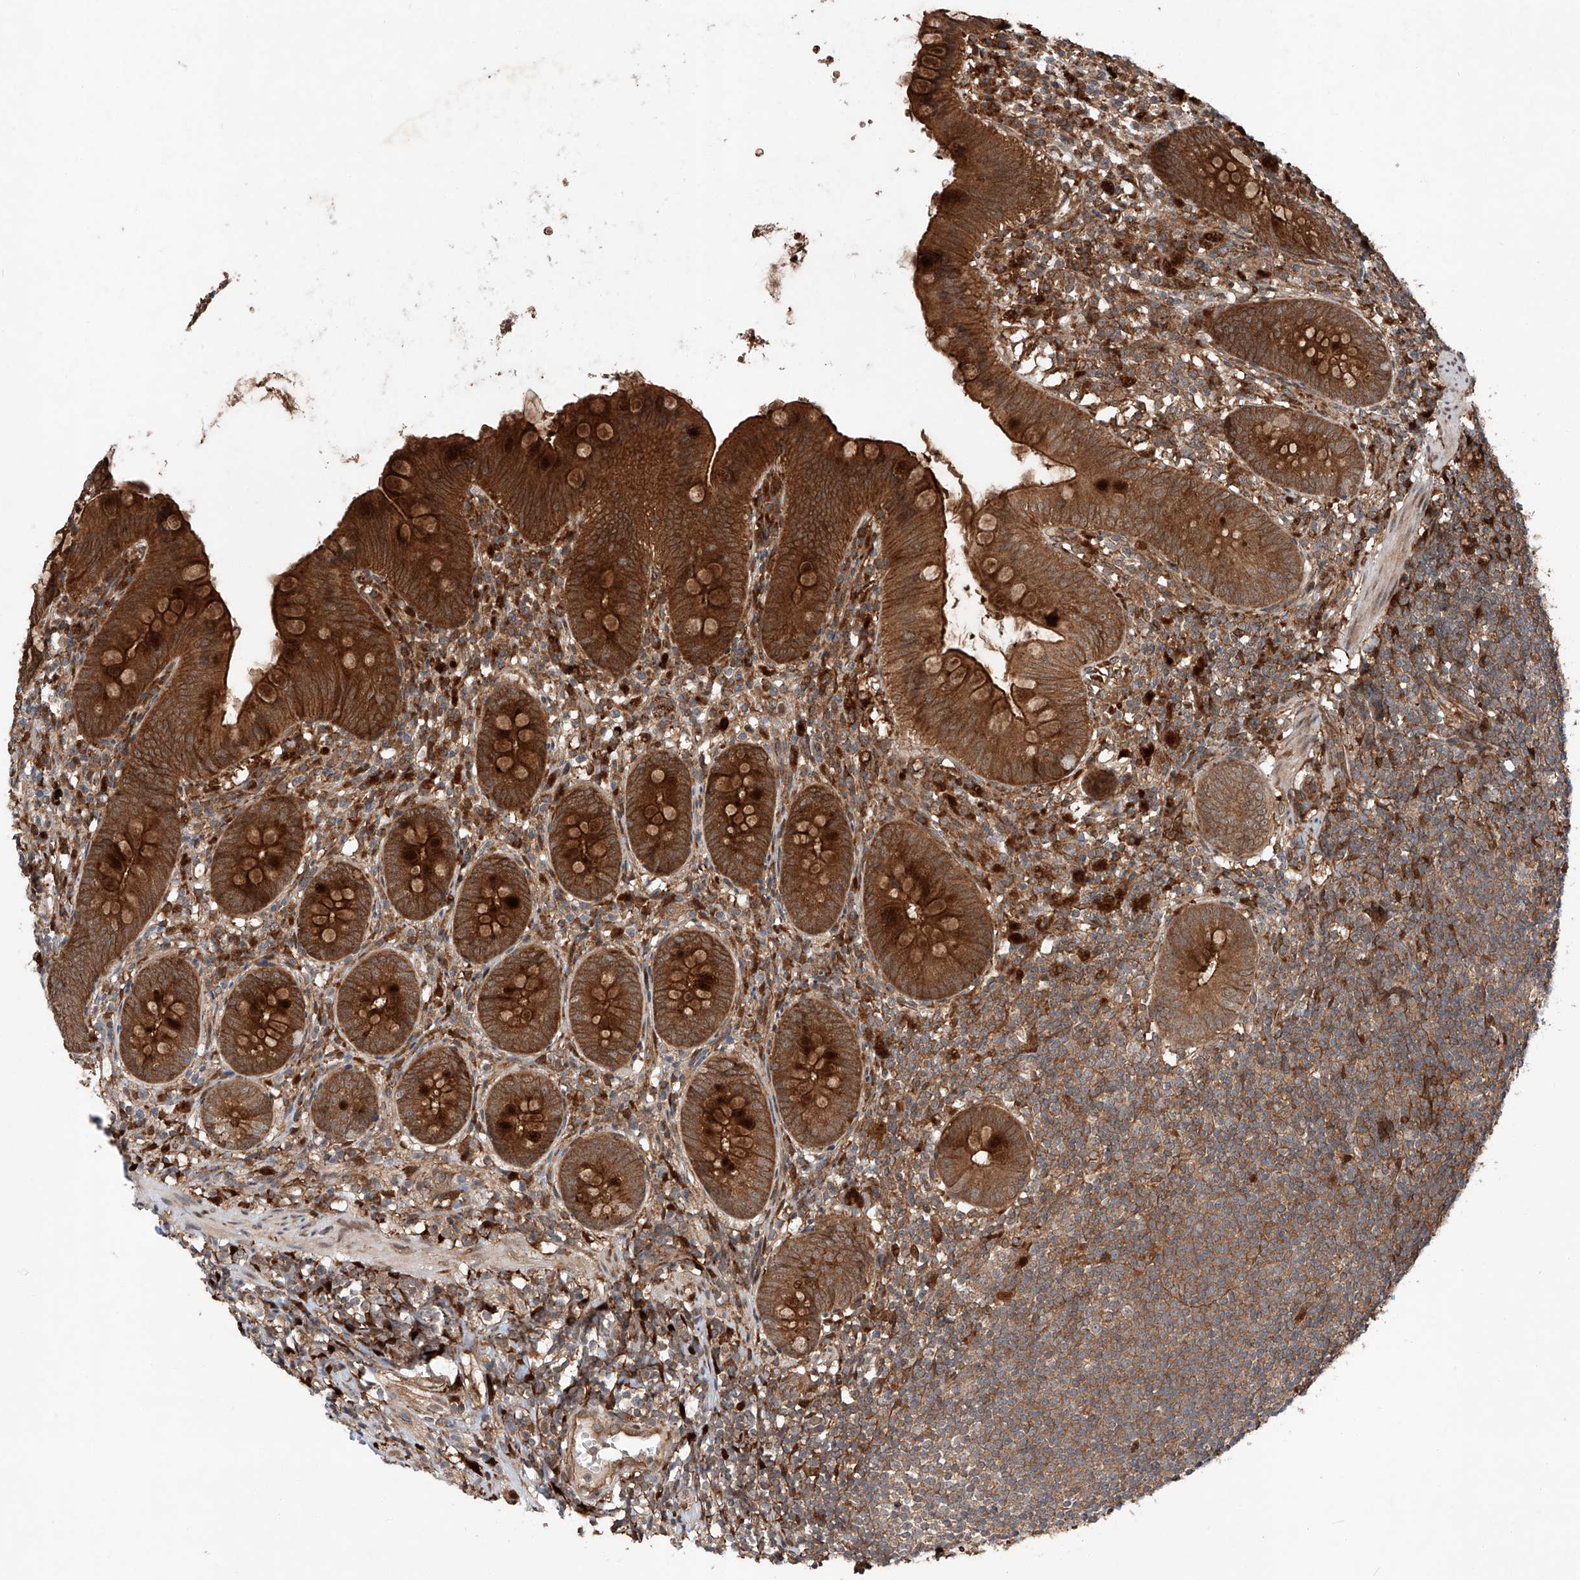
{"staining": {"intensity": "strong", "quantity": ">75%", "location": "cytoplasmic/membranous"}, "tissue": "appendix", "cell_type": "Glandular cells", "image_type": "normal", "snomed": [{"axis": "morphology", "description": "Normal tissue, NOS"}, {"axis": "topography", "description": "Appendix"}], "caption": "Protein staining of benign appendix displays strong cytoplasmic/membranous staining in about >75% of glandular cells.", "gene": "ZFP28", "patient": {"sex": "female", "age": 62}}